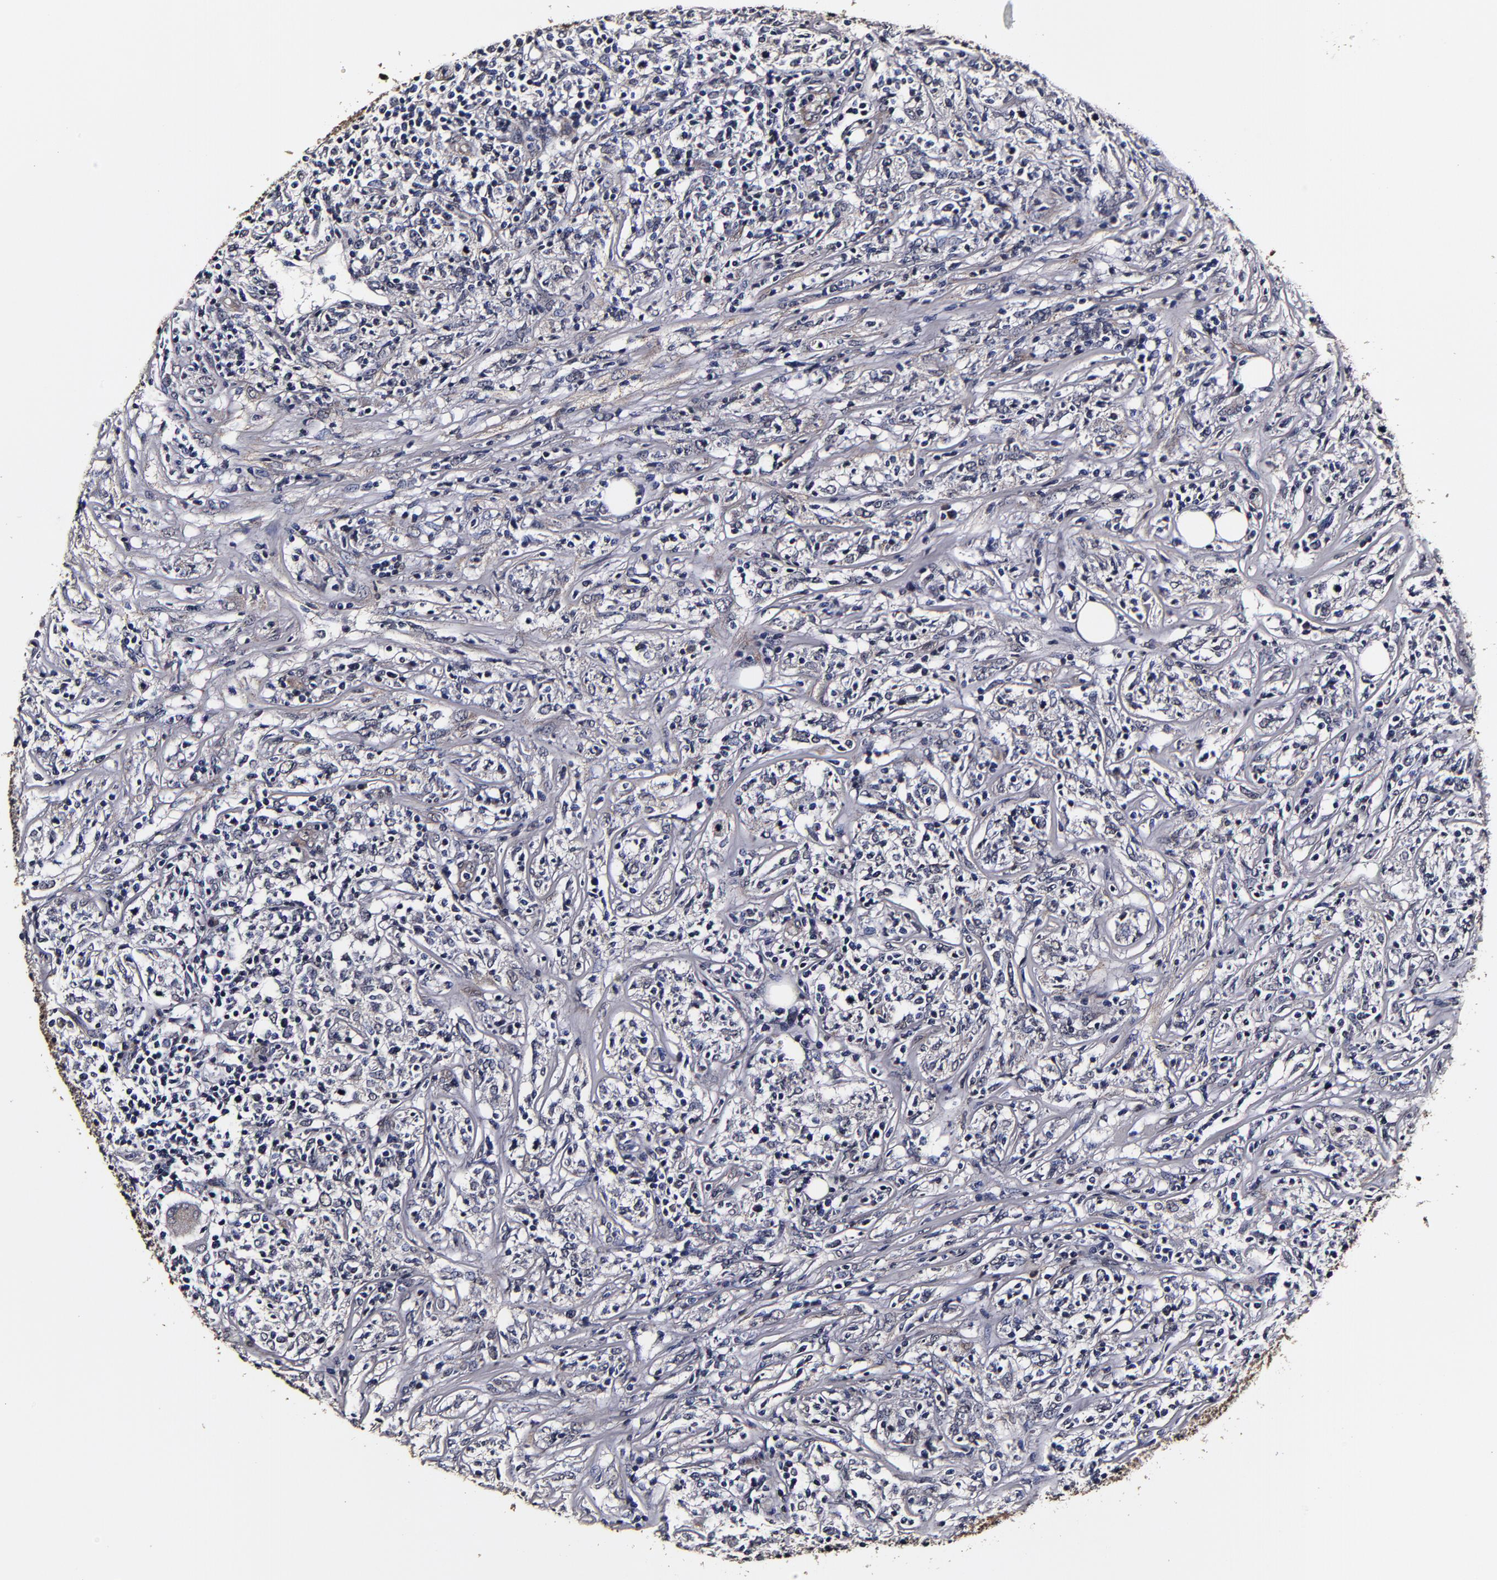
{"staining": {"intensity": "negative", "quantity": "none", "location": "none"}, "tissue": "lymphoma", "cell_type": "Tumor cells", "image_type": "cancer", "snomed": [{"axis": "morphology", "description": "Malignant lymphoma, non-Hodgkin's type, High grade"}, {"axis": "topography", "description": "Lymph node"}], "caption": "Immunohistochemical staining of lymphoma shows no significant positivity in tumor cells.", "gene": "MMP15", "patient": {"sex": "female", "age": 84}}